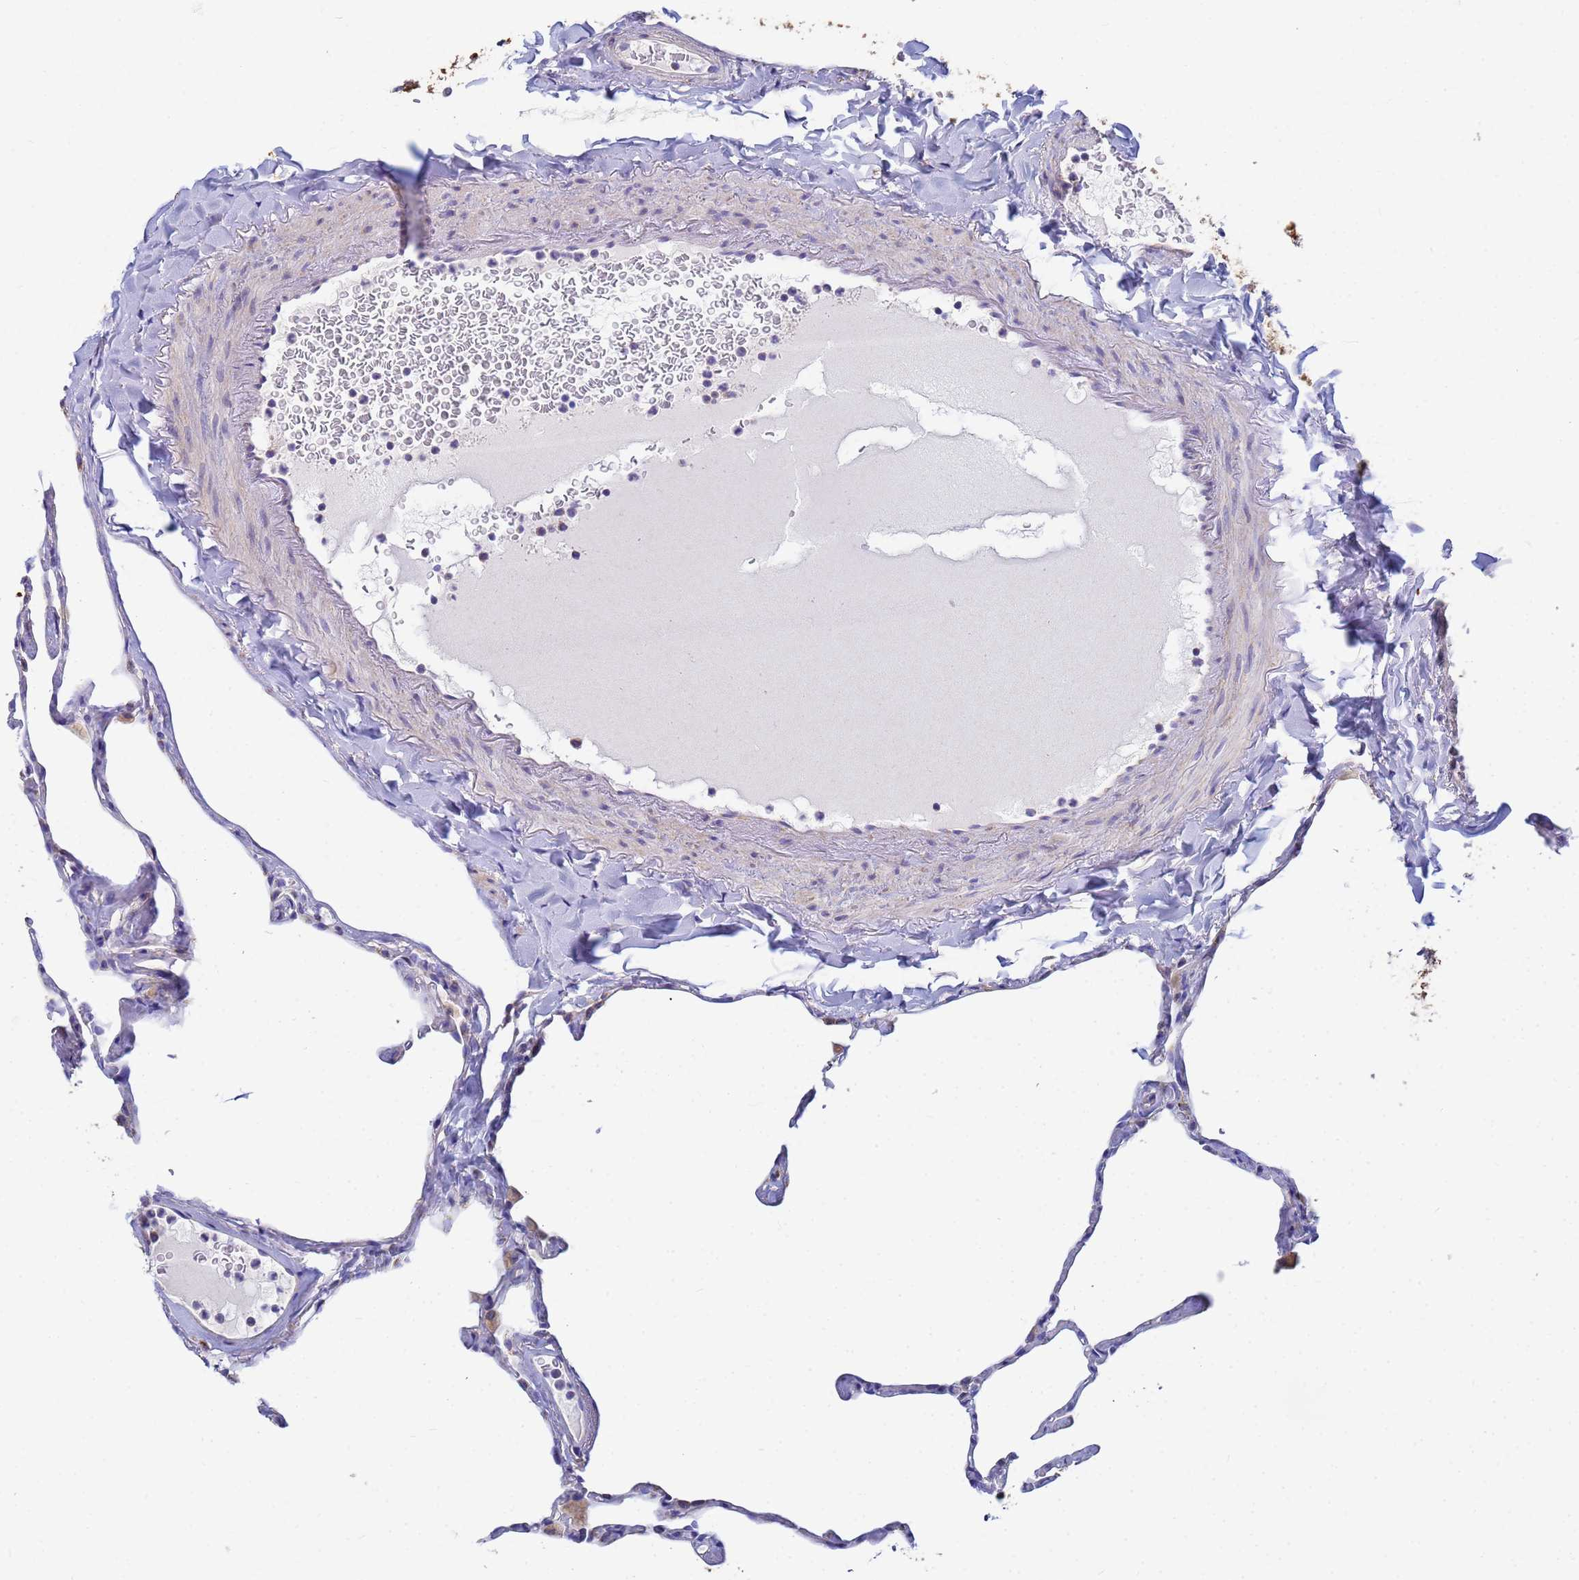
{"staining": {"intensity": "moderate", "quantity": "25%-75%", "location": "cytoplasmic/membranous"}, "tissue": "lung", "cell_type": "Alveolar cells", "image_type": "normal", "snomed": [{"axis": "morphology", "description": "Normal tissue, NOS"}, {"axis": "topography", "description": "Lung"}], "caption": "Immunohistochemistry (IHC) (DAB (3,3'-diaminobenzidine)) staining of benign human lung shows moderate cytoplasmic/membranous protein expression in approximately 25%-75% of alveolar cells.", "gene": "UQCRHL", "patient": {"sex": "male", "age": 65}}